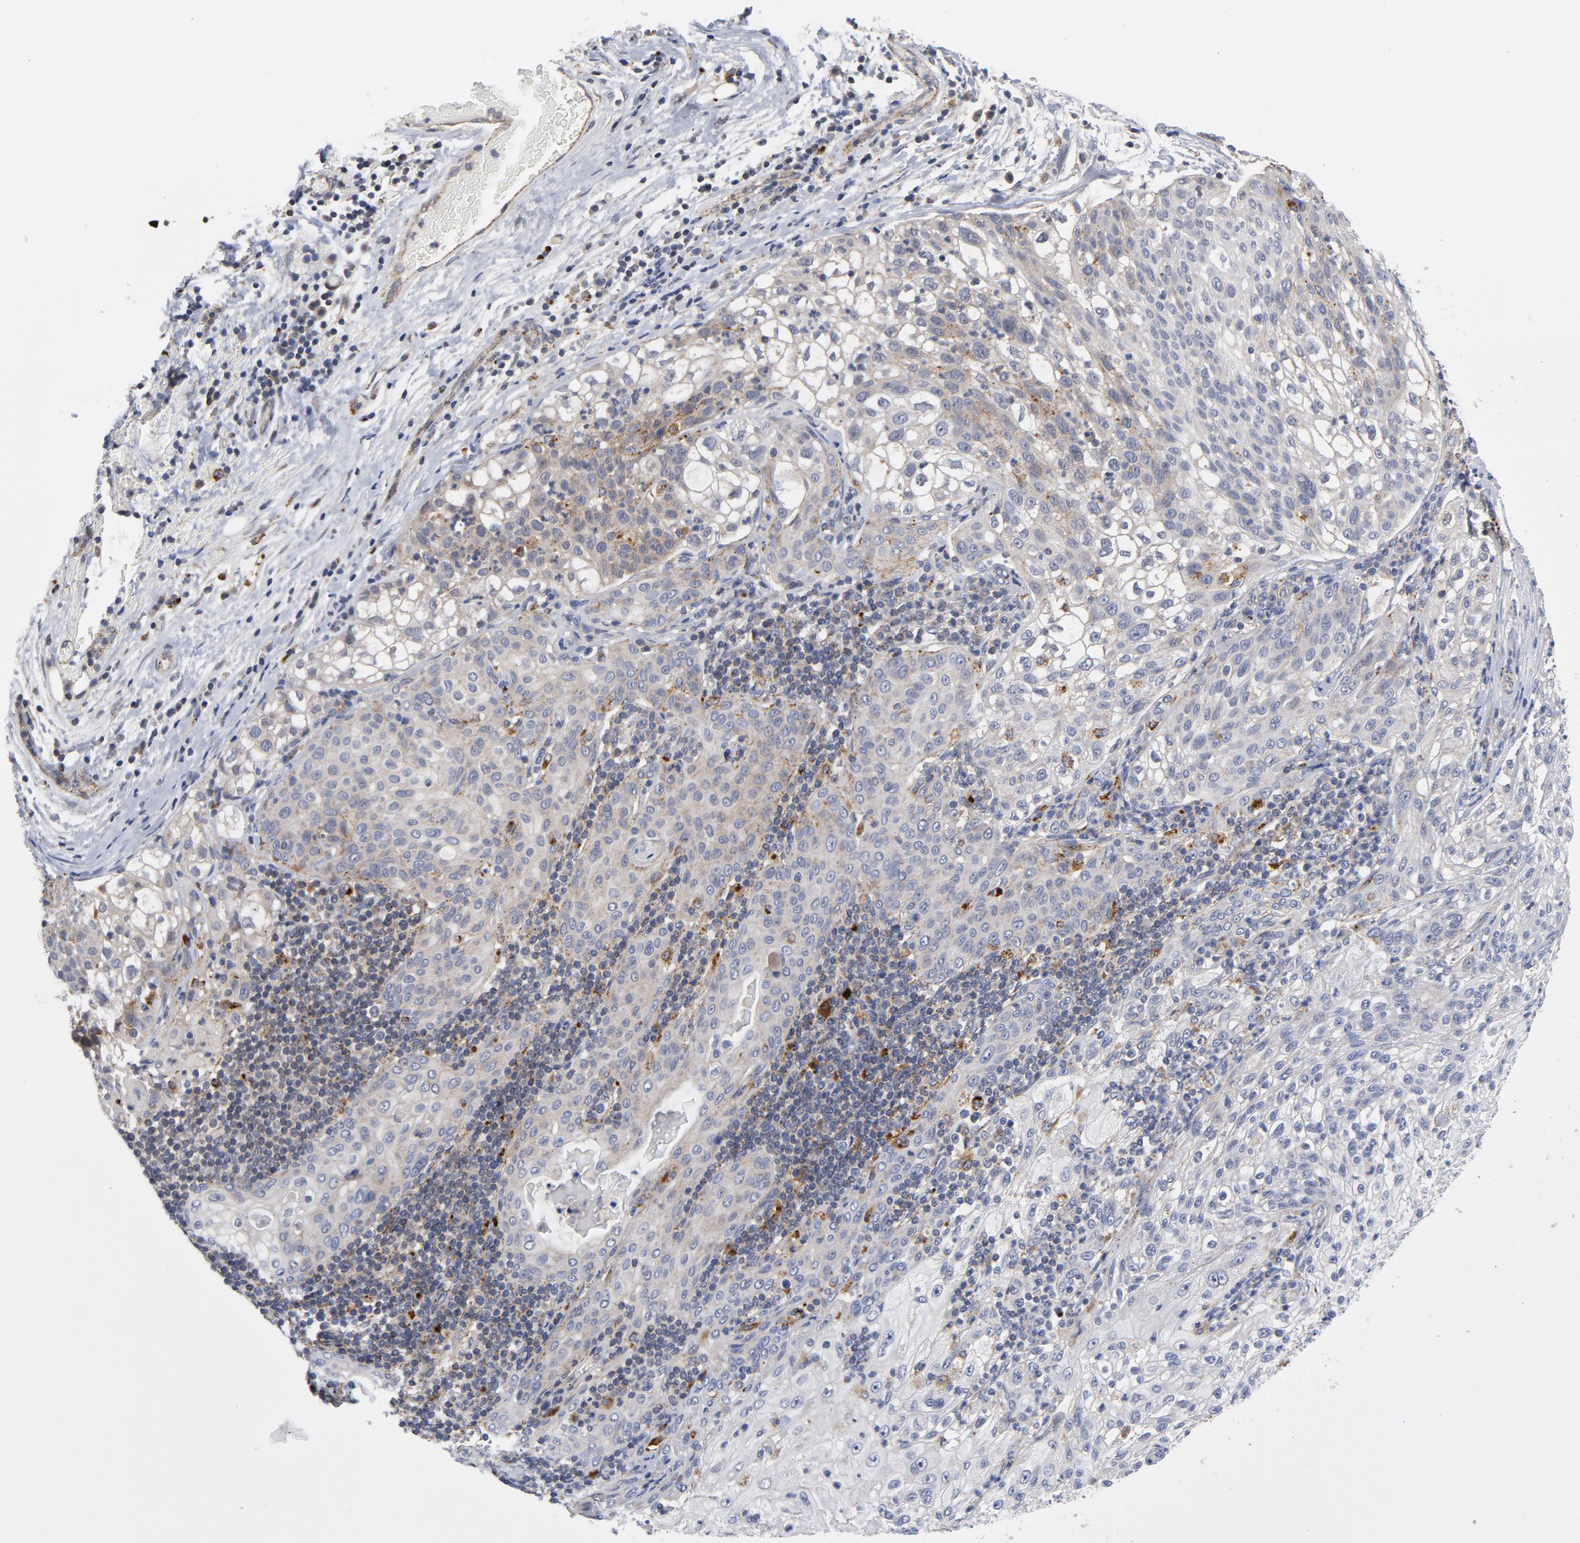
{"staining": {"intensity": "weak", "quantity": "<25%", "location": "cytoplasmic/membranous"}, "tissue": "lung cancer", "cell_type": "Tumor cells", "image_type": "cancer", "snomed": [{"axis": "morphology", "description": "Inflammation, NOS"}, {"axis": "morphology", "description": "Squamous cell carcinoma, NOS"}, {"axis": "topography", "description": "Lymph node"}, {"axis": "topography", "description": "Soft tissue"}, {"axis": "topography", "description": "Lung"}], "caption": "This is a photomicrograph of immunohistochemistry (IHC) staining of lung cancer, which shows no positivity in tumor cells.", "gene": "AKT2", "patient": {"sex": "male", "age": 66}}